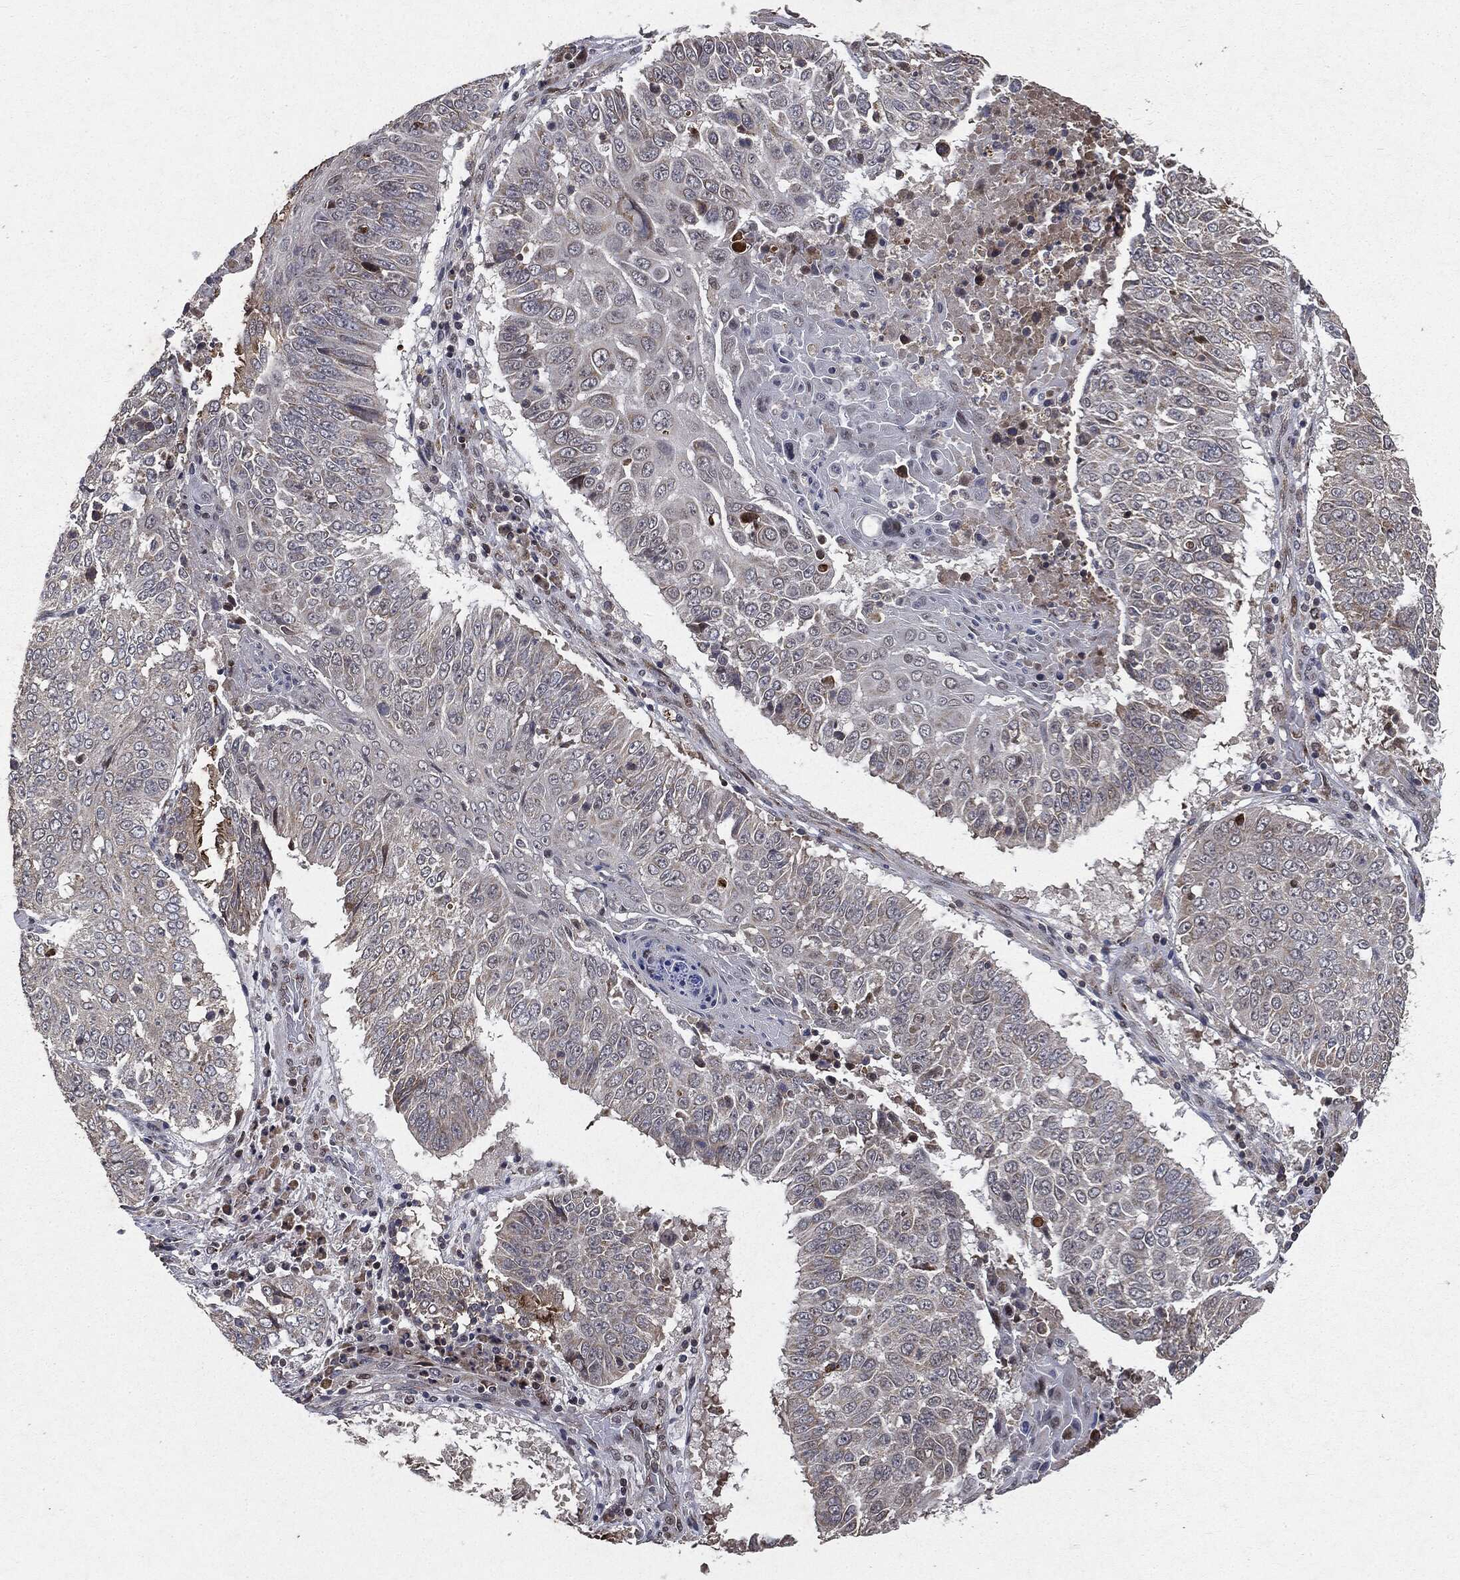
{"staining": {"intensity": "weak", "quantity": "<25%", "location": "cytoplasmic/membranous"}, "tissue": "lung cancer", "cell_type": "Tumor cells", "image_type": "cancer", "snomed": [{"axis": "morphology", "description": "Squamous cell carcinoma, NOS"}, {"axis": "topography", "description": "Lung"}], "caption": "Immunohistochemistry (IHC) of human lung squamous cell carcinoma reveals no expression in tumor cells.", "gene": "PLPPR2", "patient": {"sex": "male", "age": 64}}